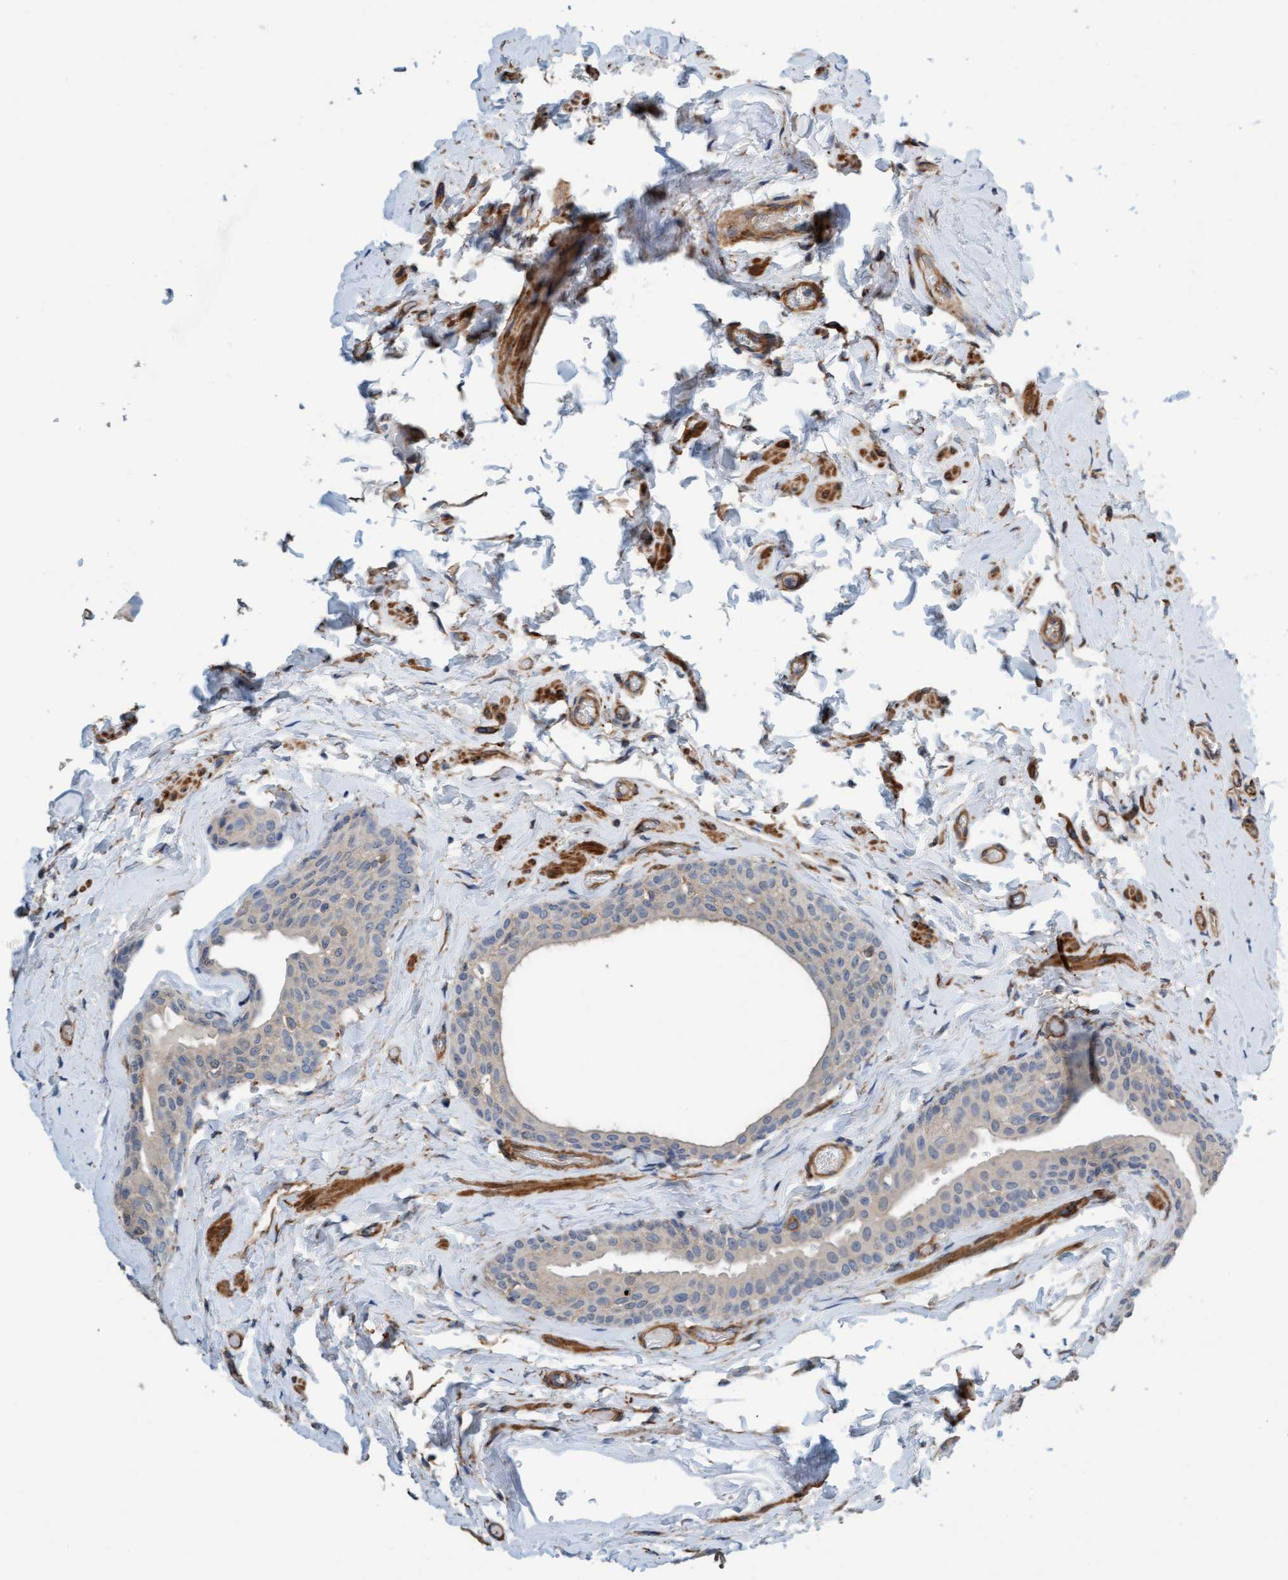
{"staining": {"intensity": "moderate", "quantity": ">75%", "location": "cytoplasmic/membranous"}, "tissue": "epididymis", "cell_type": "Glandular cells", "image_type": "normal", "snomed": [{"axis": "morphology", "description": "Normal tissue, NOS"}, {"axis": "topography", "description": "Testis"}, {"axis": "topography", "description": "Epididymis"}], "caption": "Benign epididymis demonstrates moderate cytoplasmic/membranous positivity in approximately >75% of glandular cells, visualized by immunohistochemistry. (Brightfield microscopy of DAB IHC at high magnification).", "gene": "FMNL3", "patient": {"sex": "male", "age": 36}}